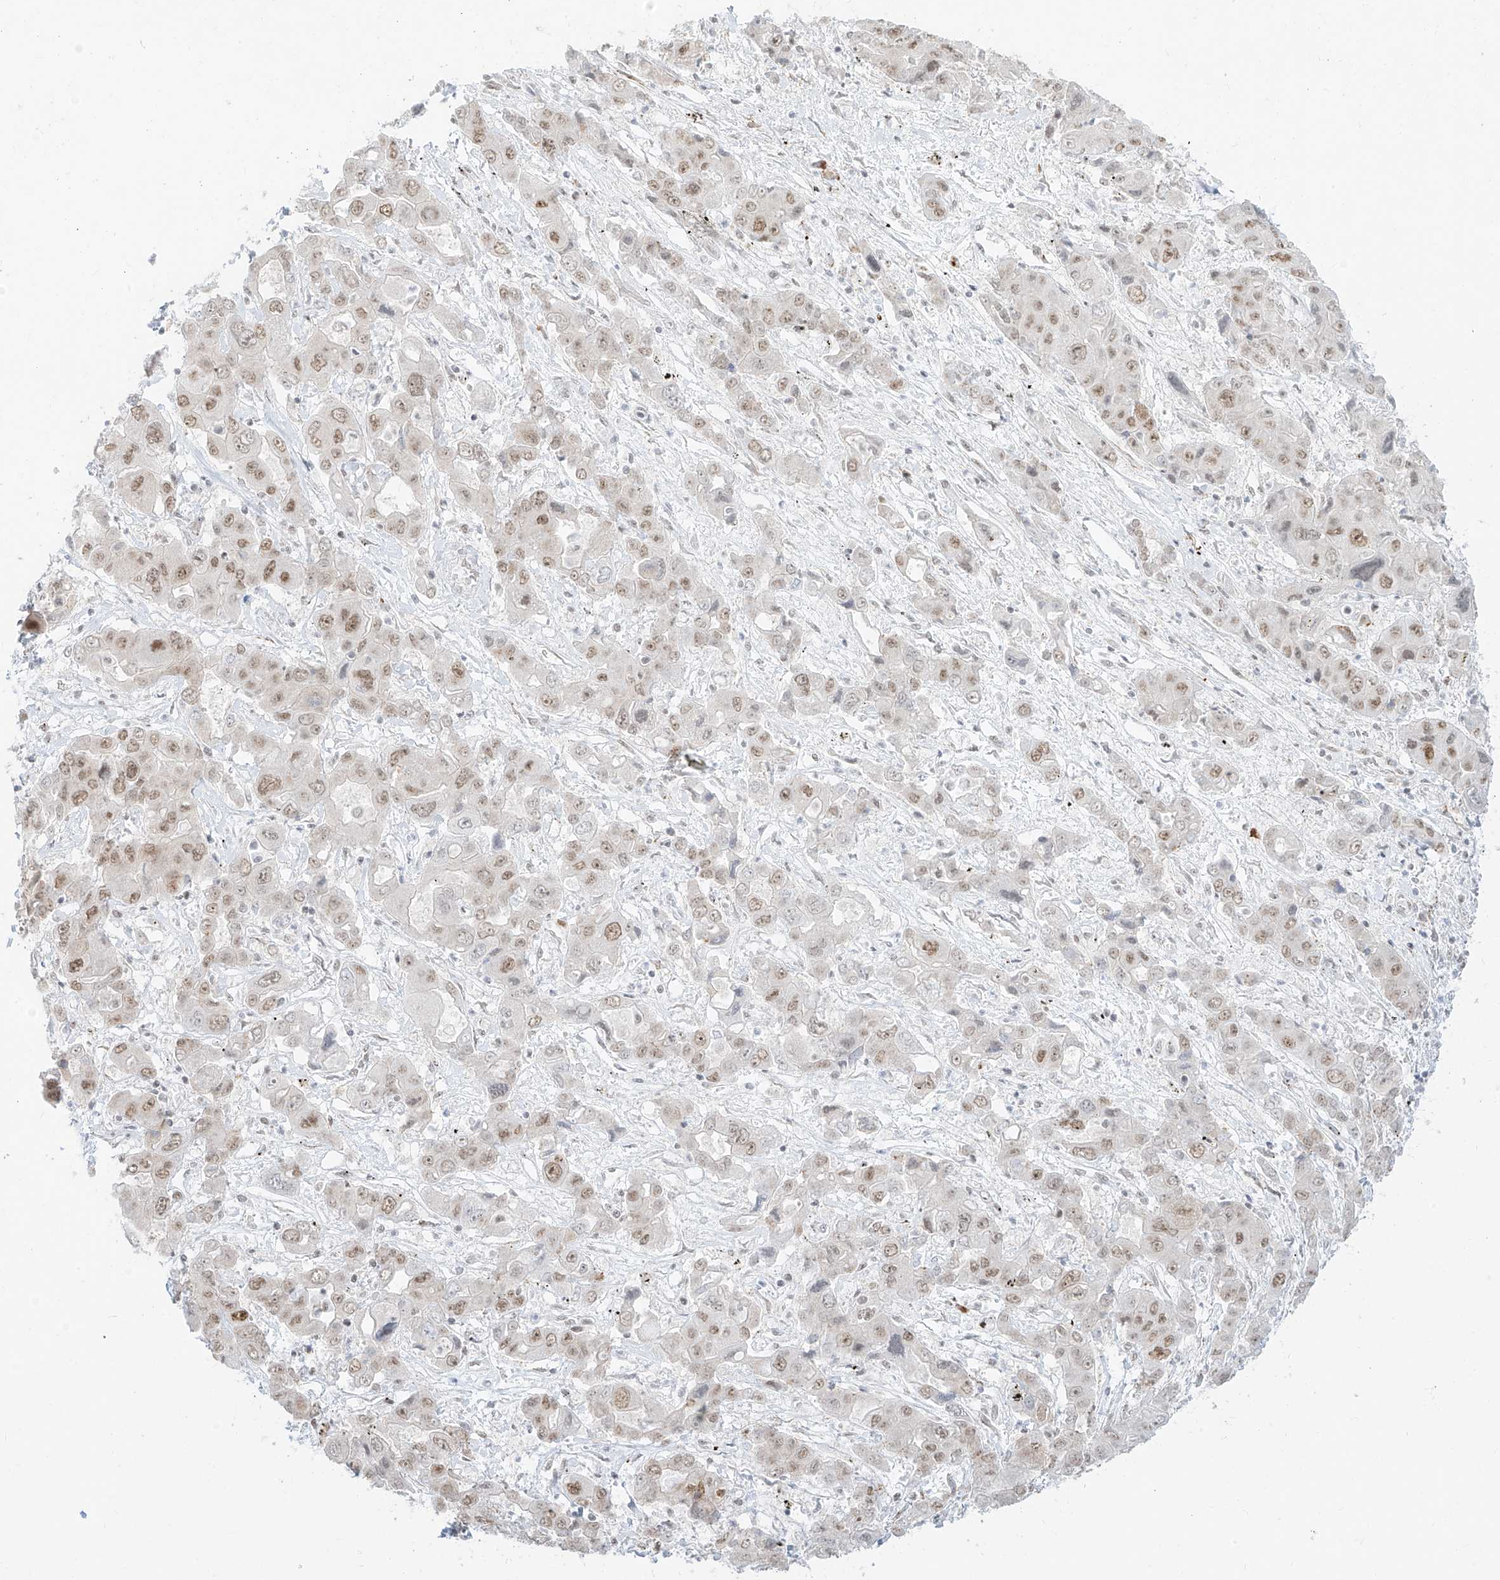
{"staining": {"intensity": "moderate", "quantity": "25%-75%", "location": "nuclear"}, "tissue": "liver cancer", "cell_type": "Tumor cells", "image_type": "cancer", "snomed": [{"axis": "morphology", "description": "Cholangiocarcinoma"}, {"axis": "topography", "description": "Liver"}], "caption": "This image shows cholangiocarcinoma (liver) stained with IHC to label a protein in brown. The nuclear of tumor cells show moderate positivity for the protein. Nuclei are counter-stained blue.", "gene": "SUPT5H", "patient": {"sex": "male", "age": 67}}